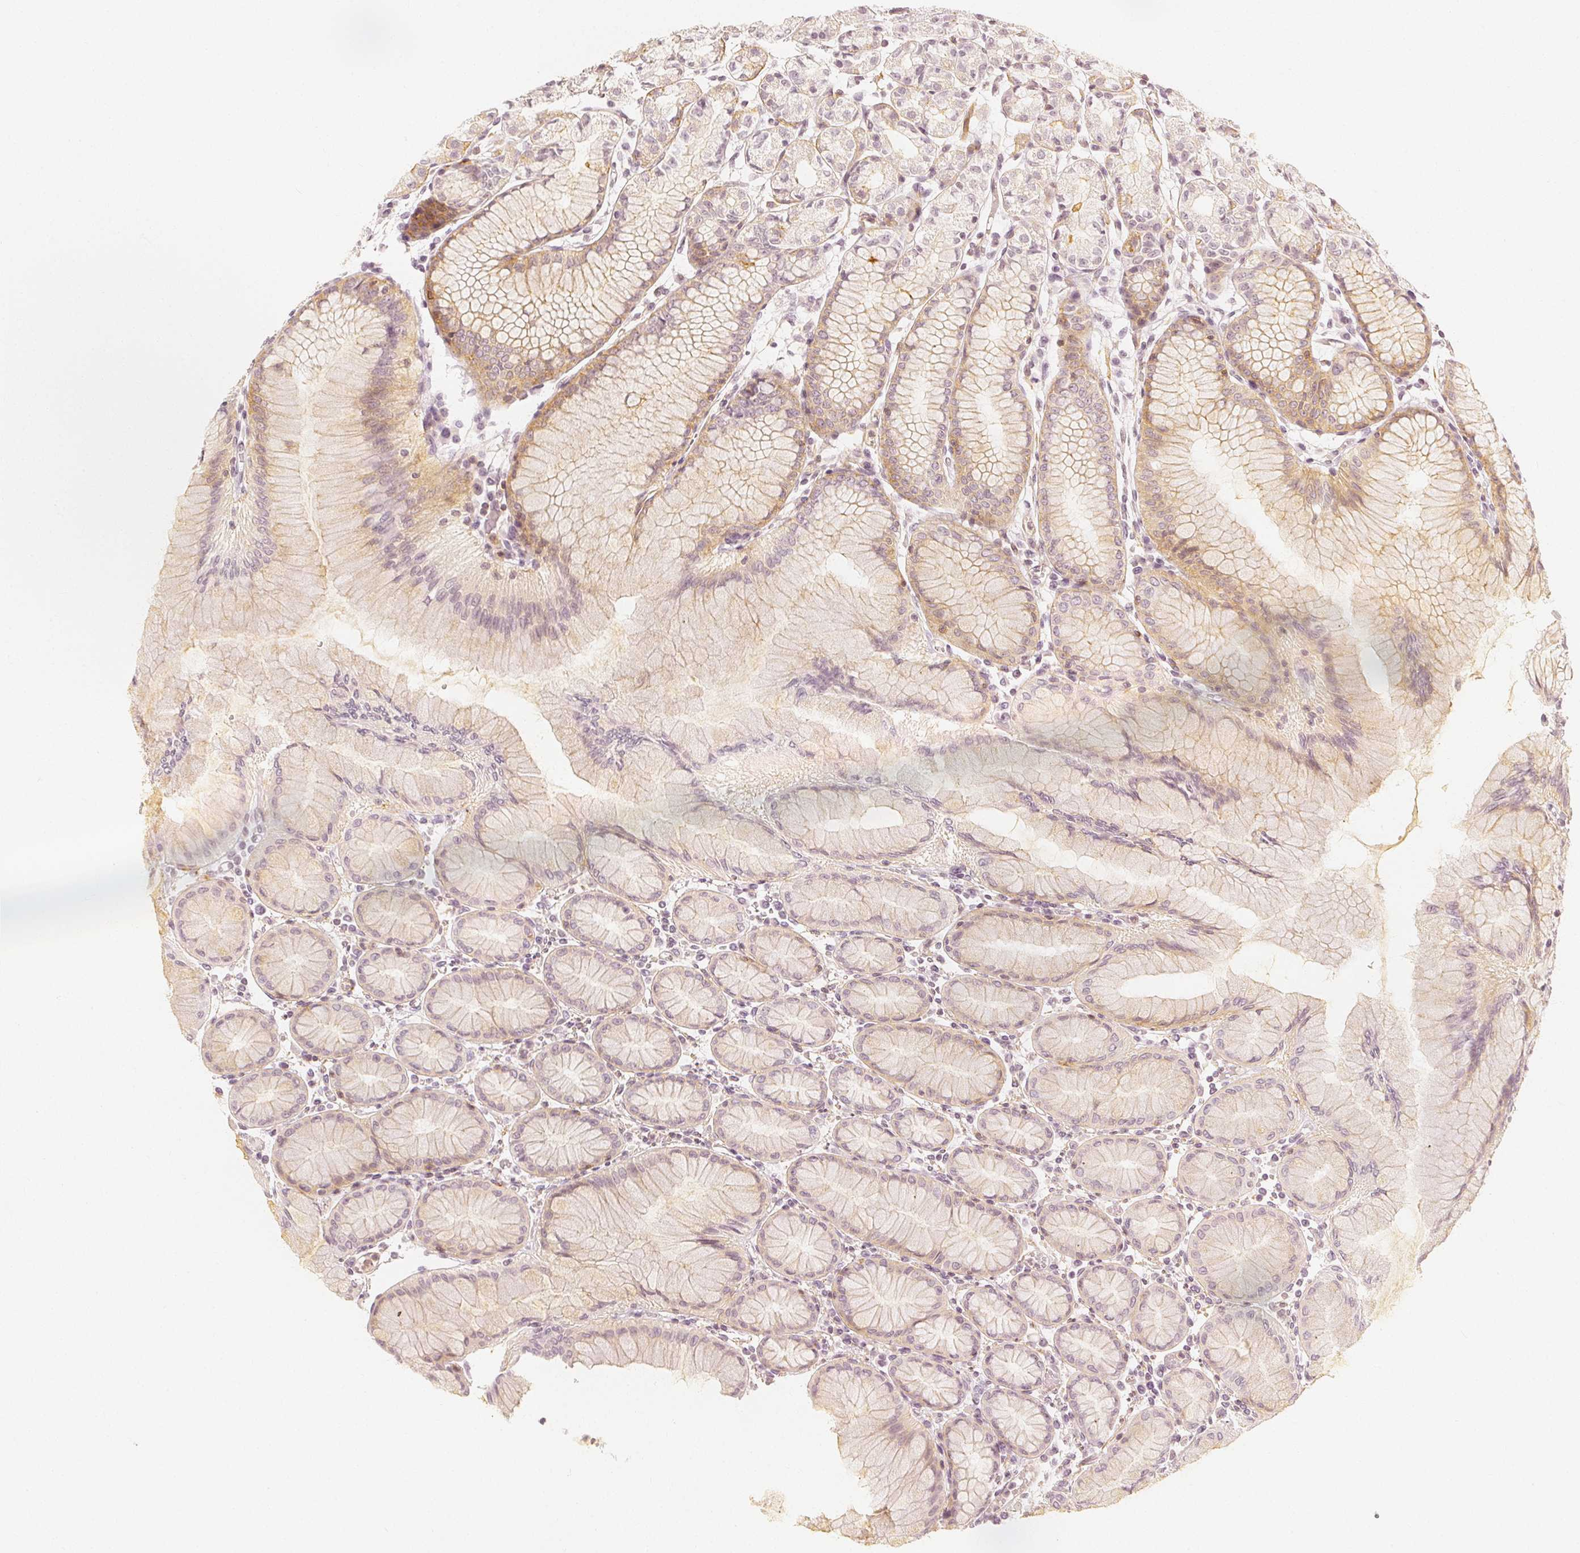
{"staining": {"intensity": "moderate", "quantity": "<25%", "location": "cytoplasmic/membranous"}, "tissue": "stomach", "cell_type": "Glandular cells", "image_type": "normal", "snomed": [{"axis": "morphology", "description": "Normal tissue, NOS"}, {"axis": "topography", "description": "Stomach"}], "caption": "Immunohistochemistry photomicrograph of benign human stomach stained for a protein (brown), which exhibits low levels of moderate cytoplasmic/membranous positivity in approximately <25% of glandular cells.", "gene": "ARHGAP26", "patient": {"sex": "female", "age": 57}}